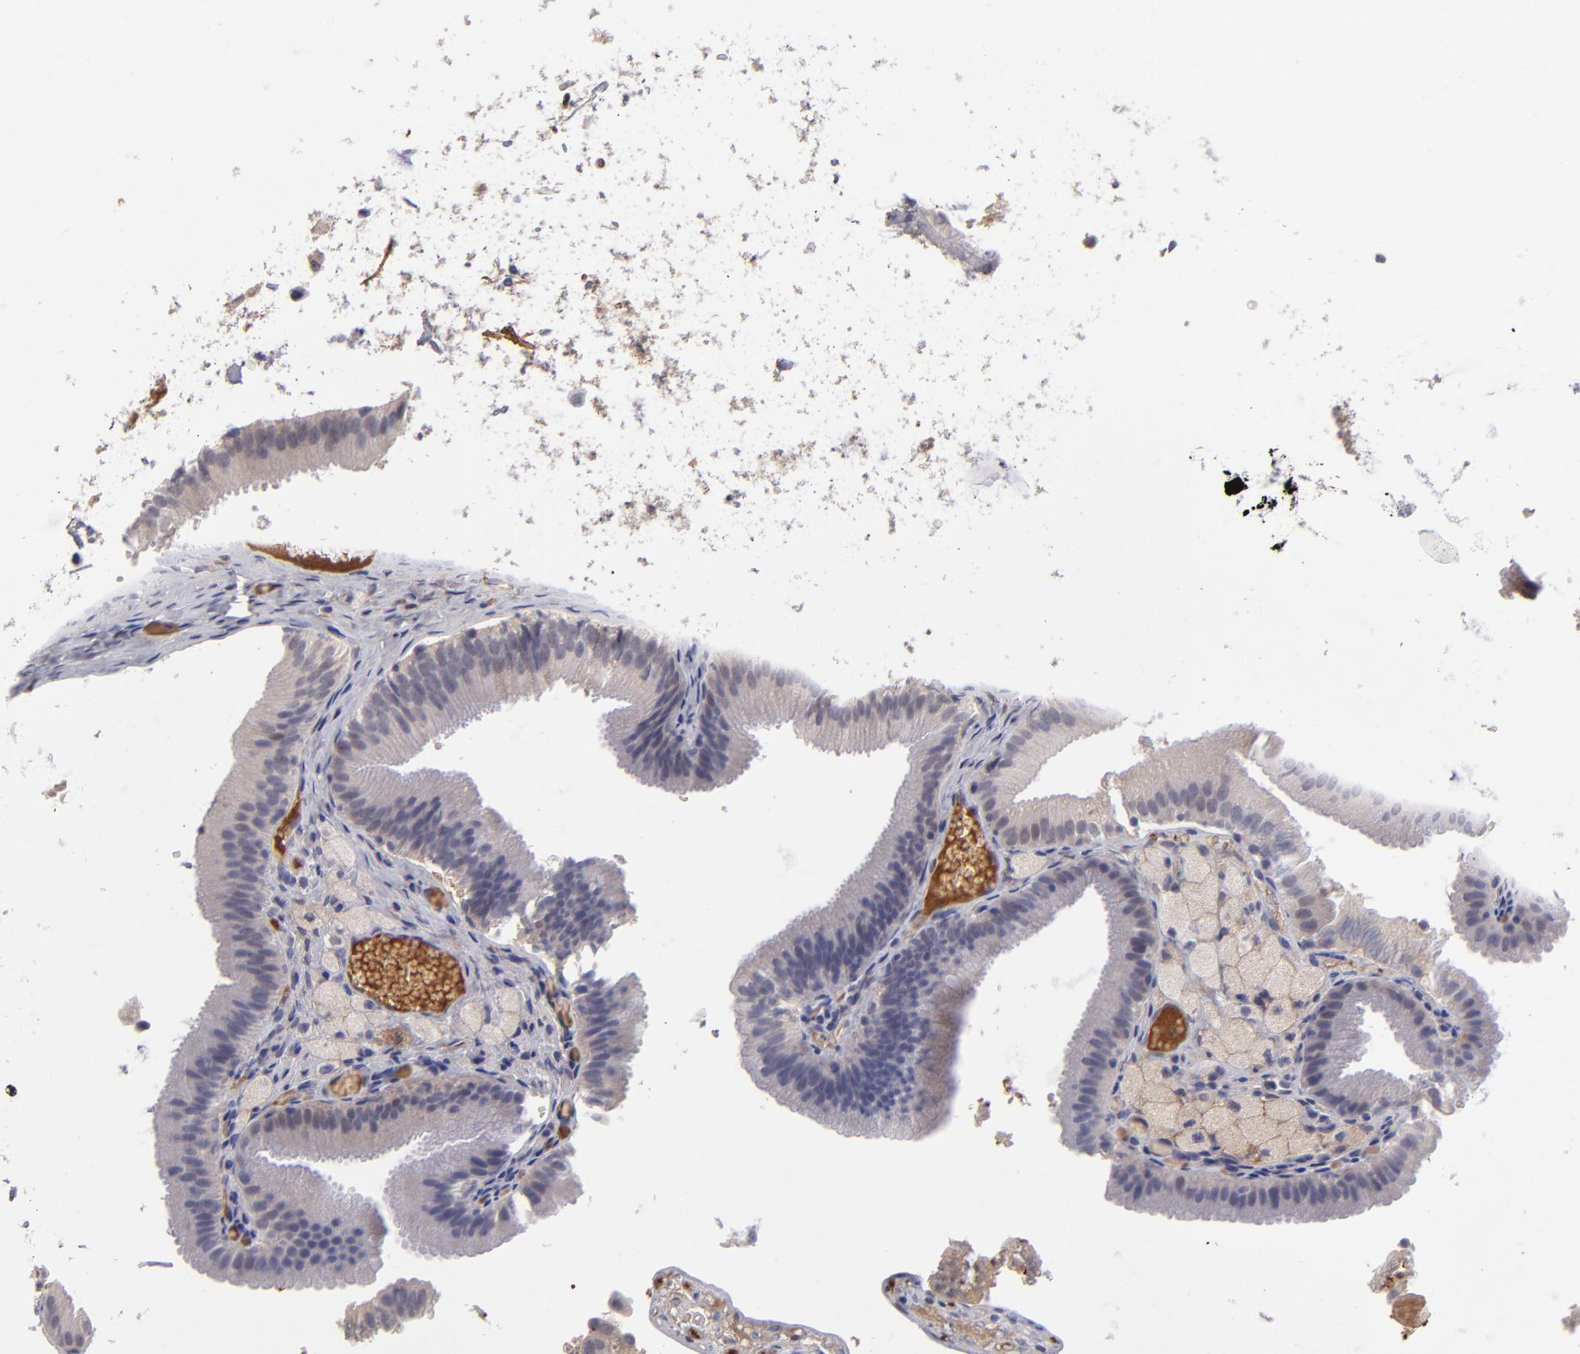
{"staining": {"intensity": "negative", "quantity": "none", "location": "none"}, "tissue": "gallbladder", "cell_type": "Glandular cells", "image_type": "normal", "snomed": [{"axis": "morphology", "description": "Normal tissue, NOS"}, {"axis": "topography", "description": "Gallbladder"}], "caption": "IHC micrograph of benign gallbladder: human gallbladder stained with DAB (3,3'-diaminobenzidine) shows no significant protein expression in glandular cells. (DAB (3,3'-diaminobenzidine) immunohistochemistry with hematoxylin counter stain).", "gene": "ITIH4", "patient": {"sex": "female", "age": 24}}